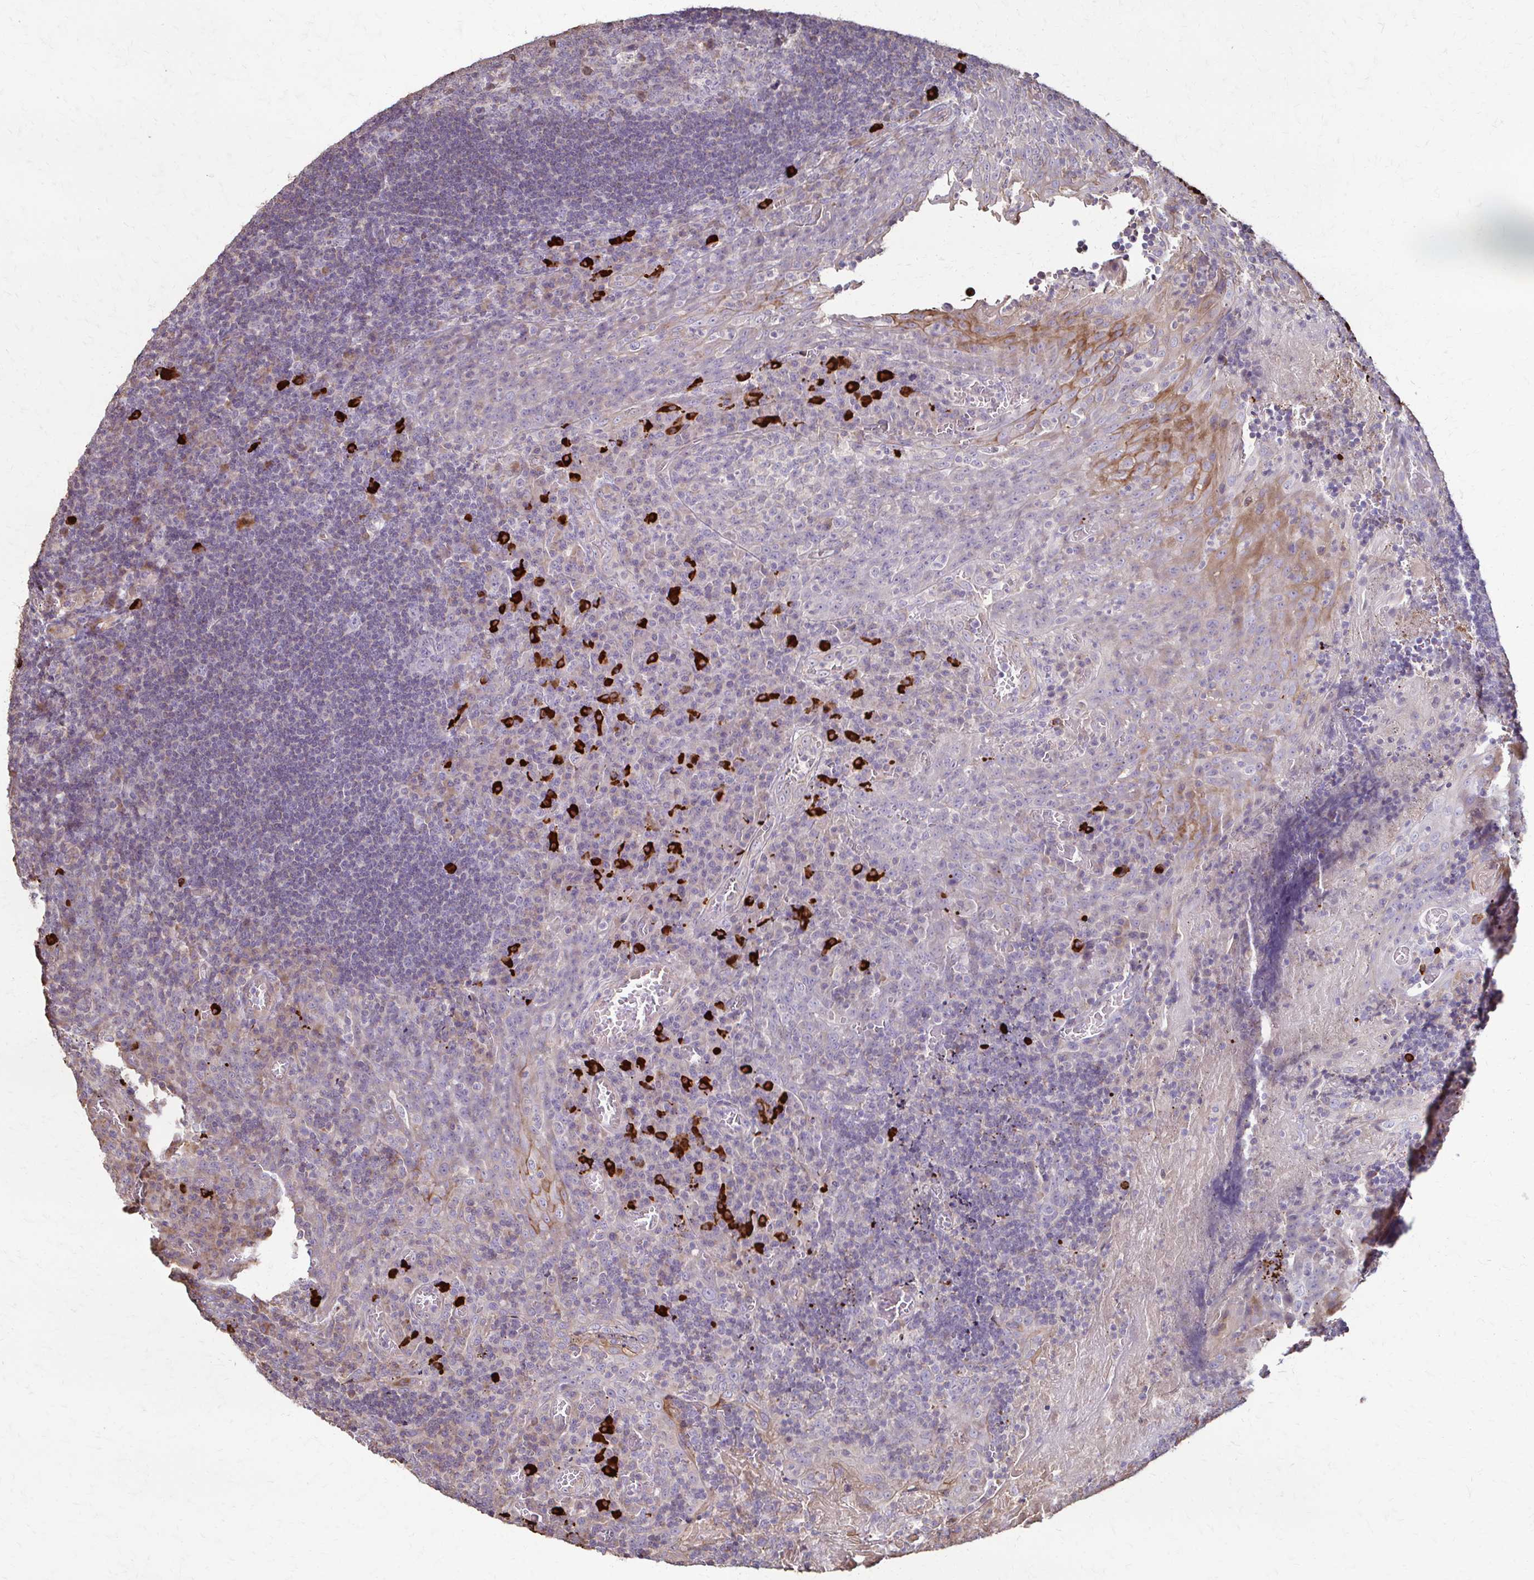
{"staining": {"intensity": "negative", "quantity": "none", "location": "none"}, "tissue": "tonsil", "cell_type": "Germinal center cells", "image_type": "normal", "snomed": [{"axis": "morphology", "description": "Normal tissue, NOS"}, {"axis": "topography", "description": "Tonsil"}], "caption": "This photomicrograph is of unremarkable tonsil stained with immunohistochemistry to label a protein in brown with the nuclei are counter-stained blue. There is no expression in germinal center cells. Brightfield microscopy of IHC stained with DAB (brown) and hematoxylin (blue), captured at high magnification.", "gene": "IL18BP", "patient": {"sex": "male", "age": 17}}